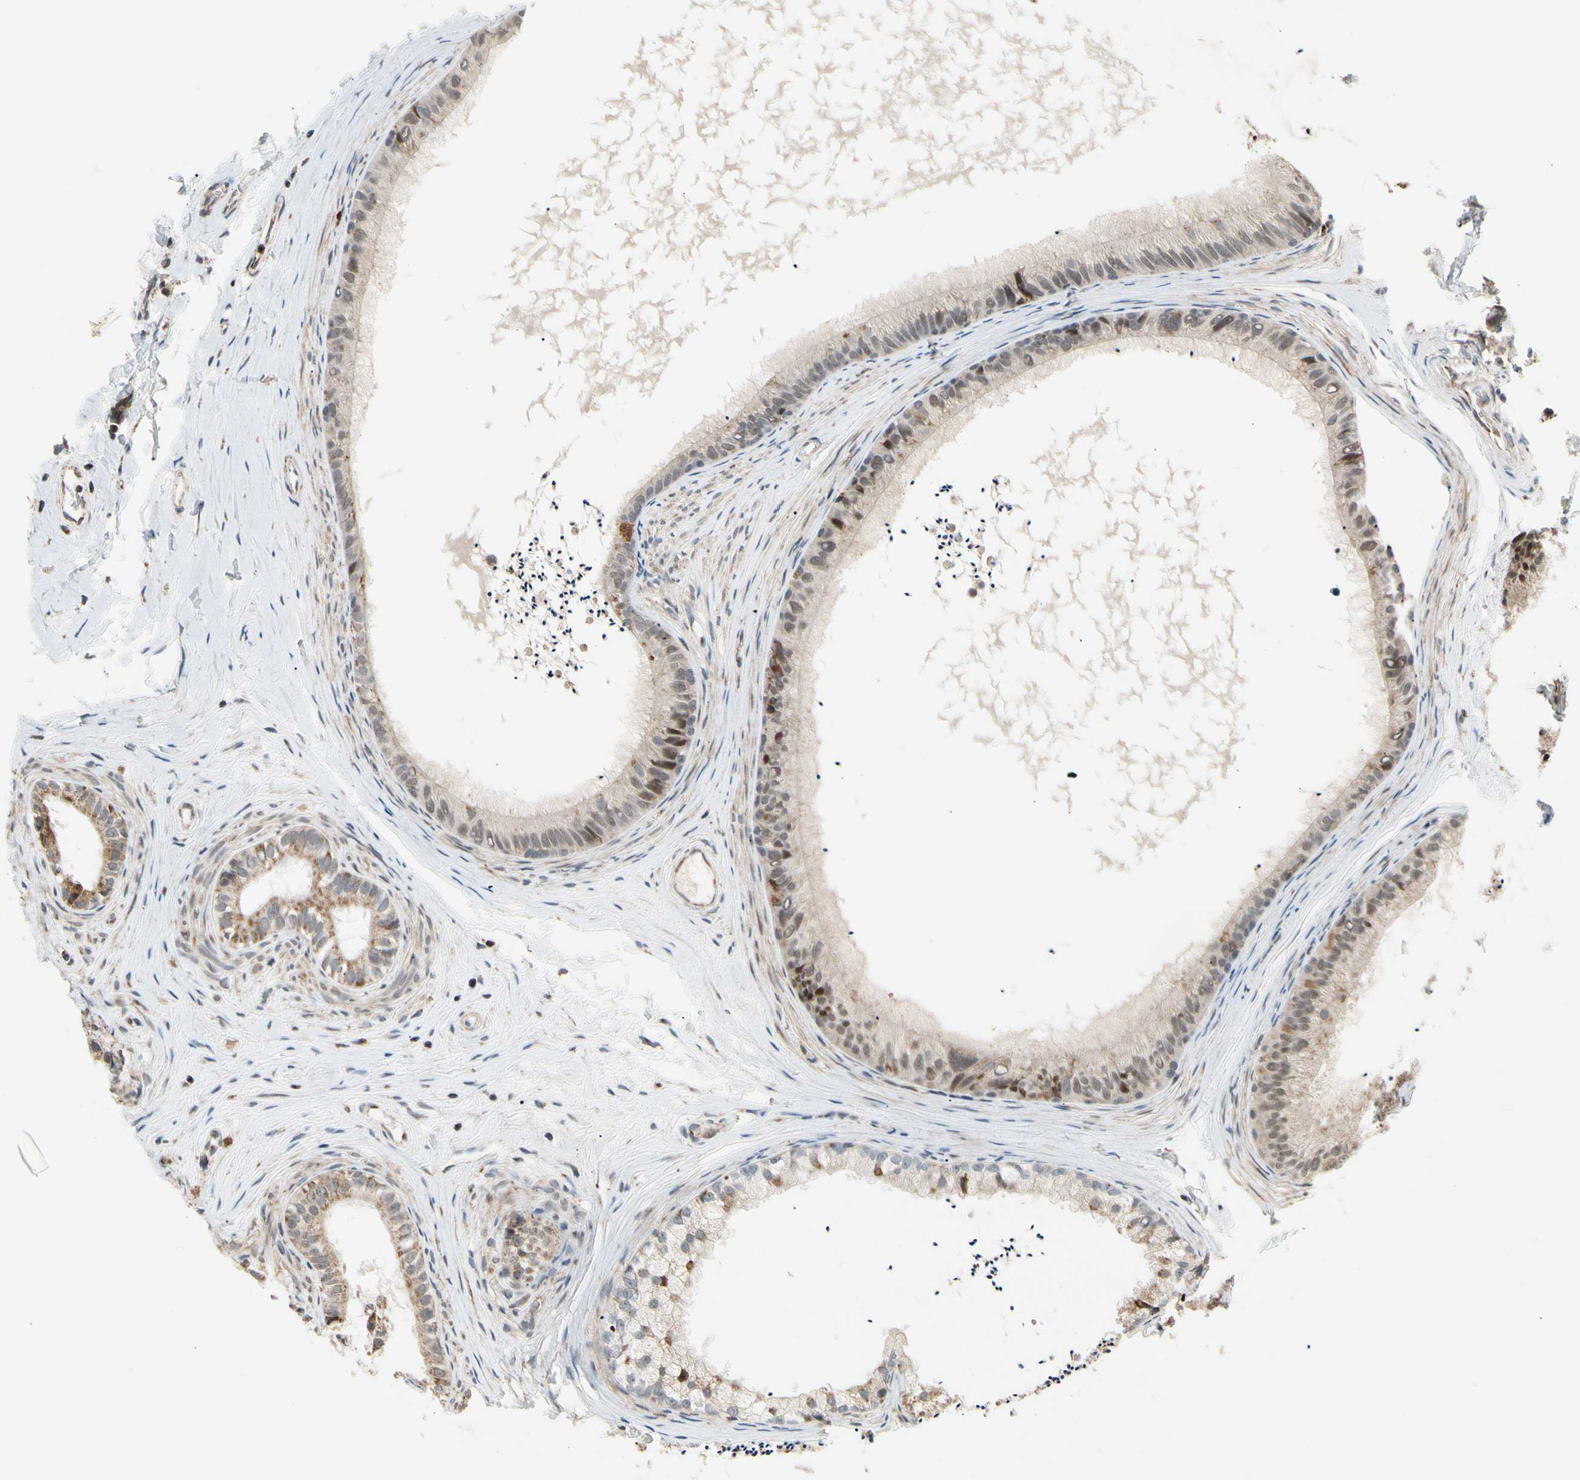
{"staining": {"intensity": "moderate", "quantity": "25%-75%", "location": "cytoplasmic/membranous"}, "tissue": "epididymis", "cell_type": "Glandular cells", "image_type": "normal", "snomed": [{"axis": "morphology", "description": "Normal tissue, NOS"}, {"axis": "topography", "description": "Epididymis"}], "caption": "Epididymis stained with DAB immunohistochemistry displays medium levels of moderate cytoplasmic/membranous staining in about 25%-75% of glandular cells.", "gene": "KHDC4", "patient": {"sex": "male", "age": 56}}